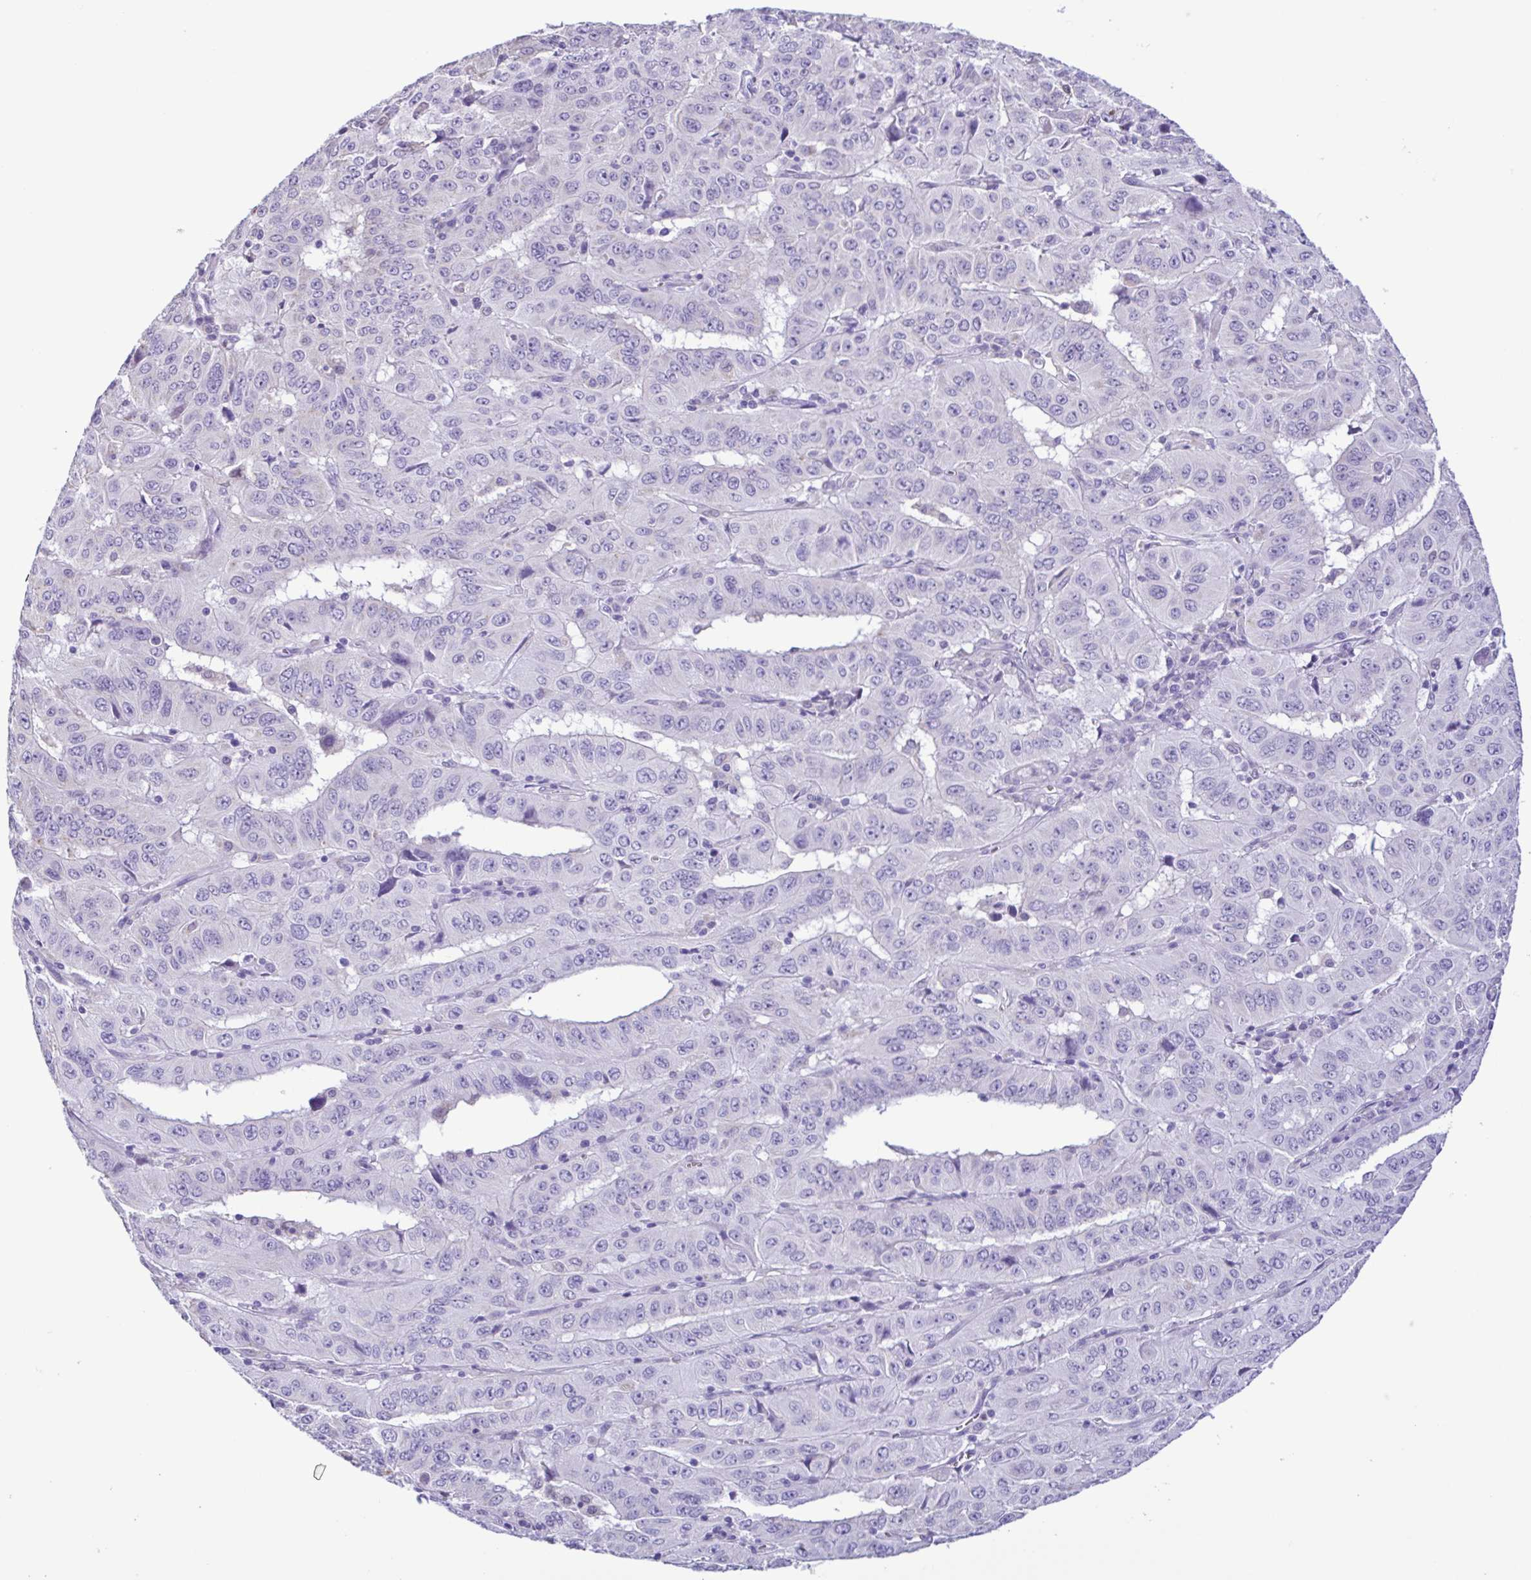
{"staining": {"intensity": "negative", "quantity": "none", "location": "none"}, "tissue": "pancreatic cancer", "cell_type": "Tumor cells", "image_type": "cancer", "snomed": [{"axis": "morphology", "description": "Adenocarcinoma, NOS"}, {"axis": "topography", "description": "Pancreas"}], "caption": "Immunohistochemistry micrograph of neoplastic tissue: human adenocarcinoma (pancreatic) stained with DAB (3,3'-diaminobenzidine) shows no significant protein staining in tumor cells.", "gene": "CBY2", "patient": {"sex": "male", "age": 63}}